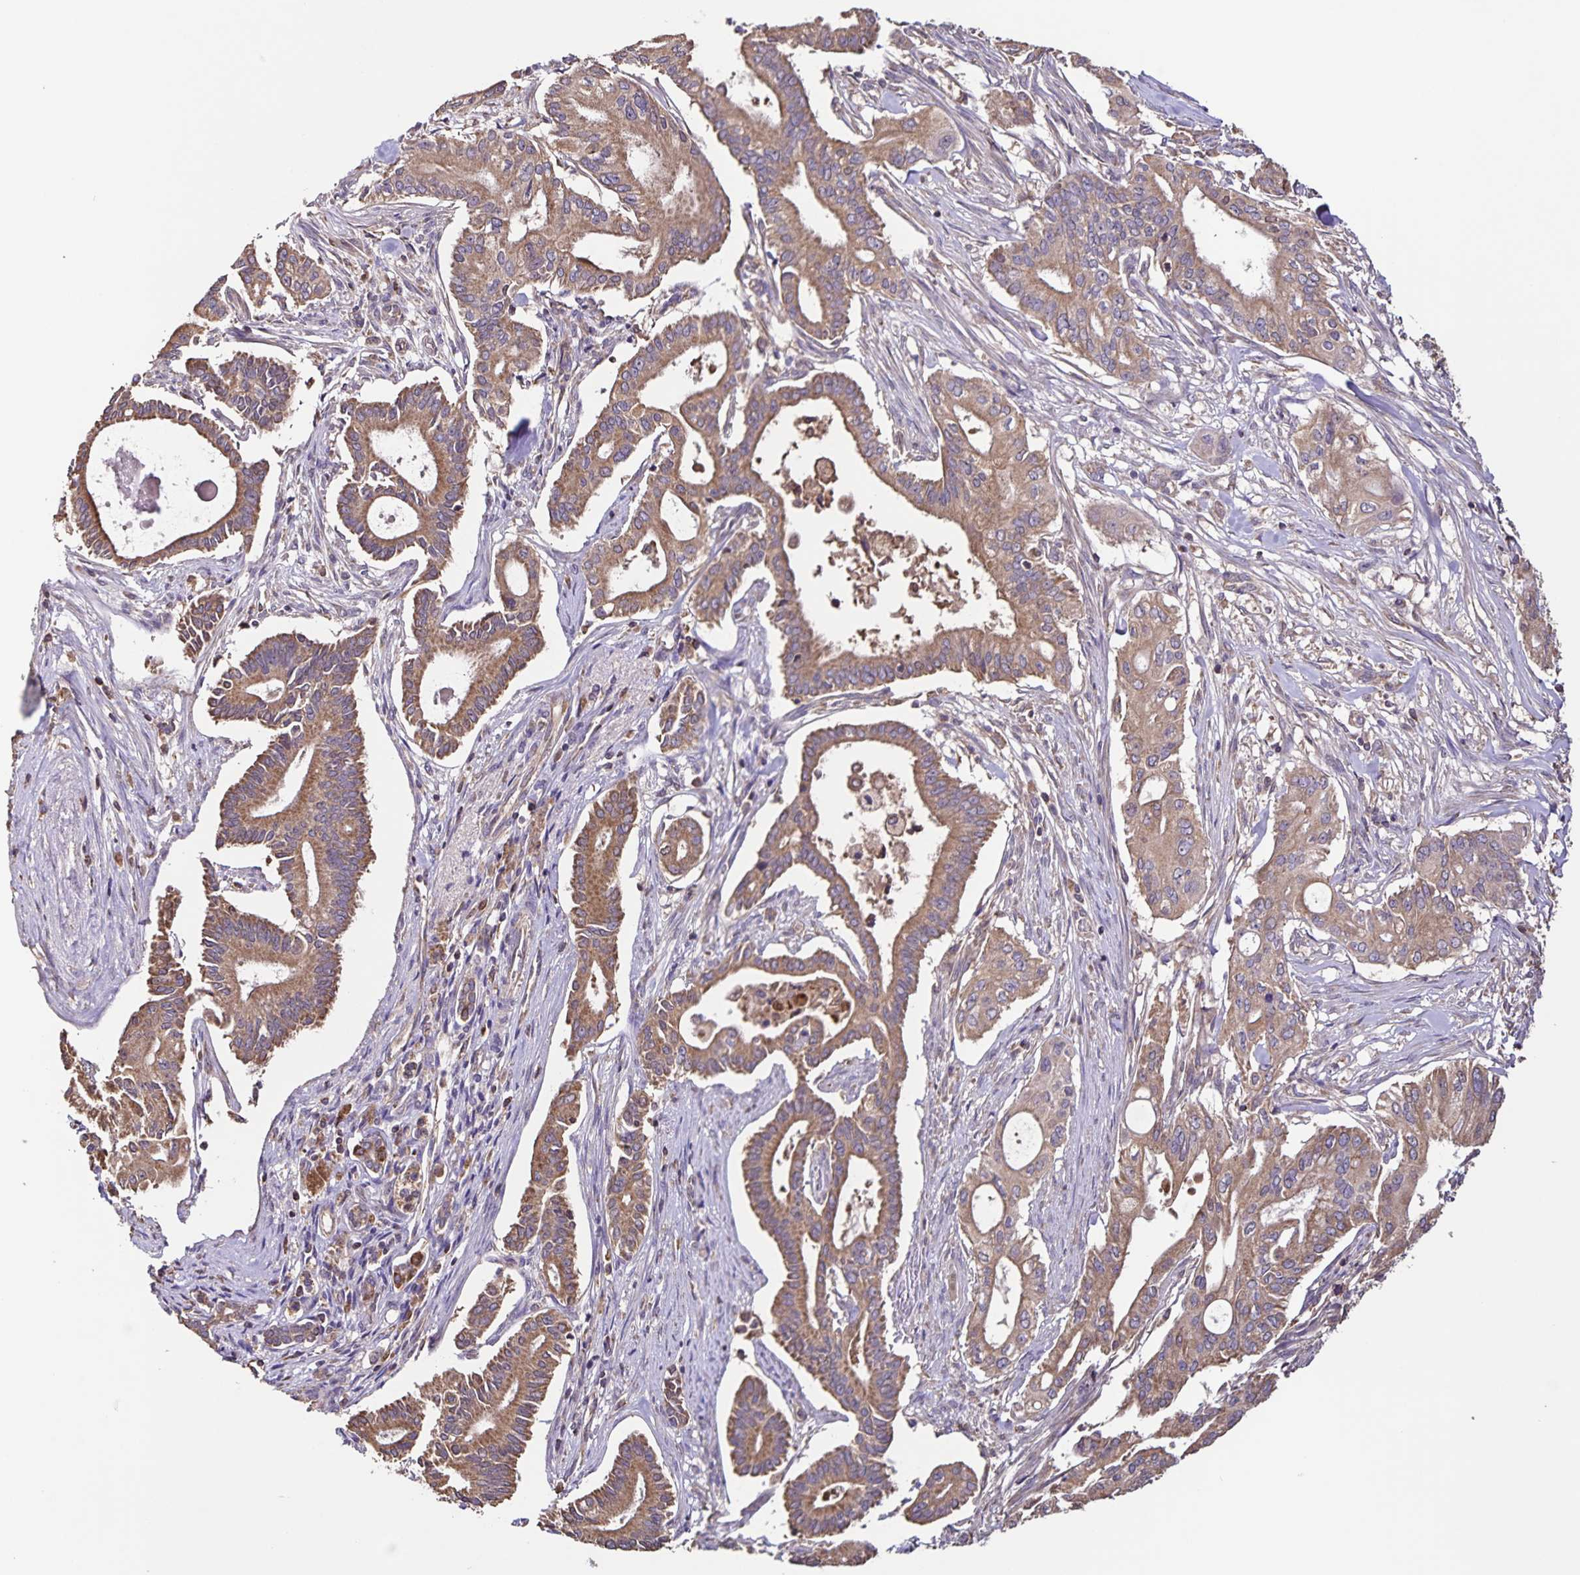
{"staining": {"intensity": "moderate", "quantity": ">75%", "location": "cytoplasmic/membranous"}, "tissue": "pancreatic cancer", "cell_type": "Tumor cells", "image_type": "cancer", "snomed": [{"axis": "morphology", "description": "Adenocarcinoma, NOS"}, {"axis": "topography", "description": "Pancreas"}], "caption": "Immunohistochemistry (DAB (3,3'-diaminobenzidine)) staining of human pancreatic cancer (adenocarcinoma) displays moderate cytoplasmic/membranous protein expression in about >75% of tumor cells. (DAB (3,3'-diaminobenzidine) IHC with brightfield microscopy, high magnification).", "gene": "MAN1A1", "patient": {"sex": "female", "age": 68}}